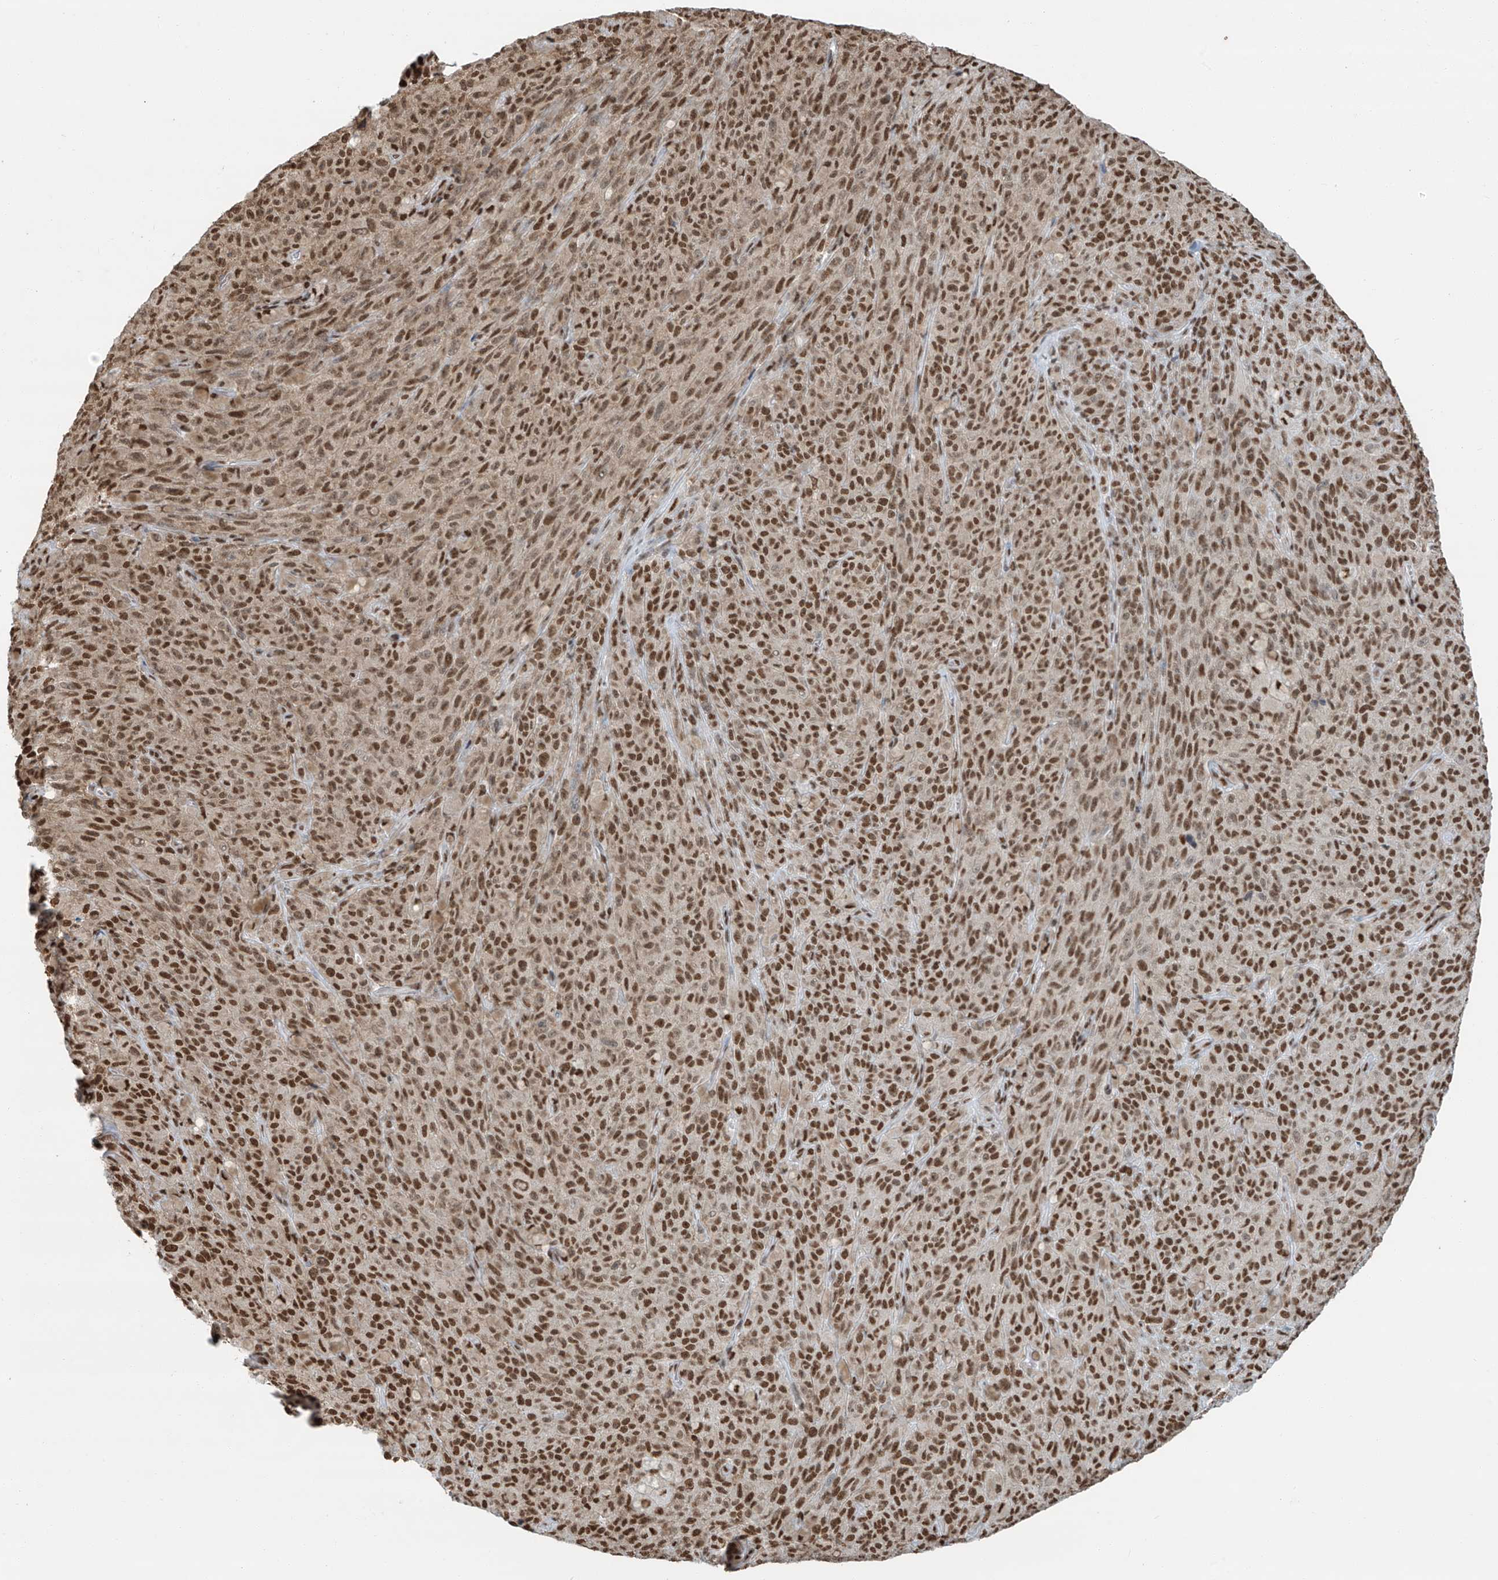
{"staining": {"intensity": "moderate", "quantity": ">75%", "location": "nuclear"}, "tissue": "melanoma", "cell_type": "Tumor cells", "image_type": "cancer", "snomed": [{"axis": "morphology", "description": "Malignant melanoma, NOS"}, {"axis": "topography", "description": "Skin"}], "caption": "DAB (3,3'-diaminobenzidine) immunohistochemical staining of malignant melanoma displays moderate nuclear protein expression in about >75% of tumor cells.", "gene": "SARNP", "patient": {"sex": "female", "age": 82}}